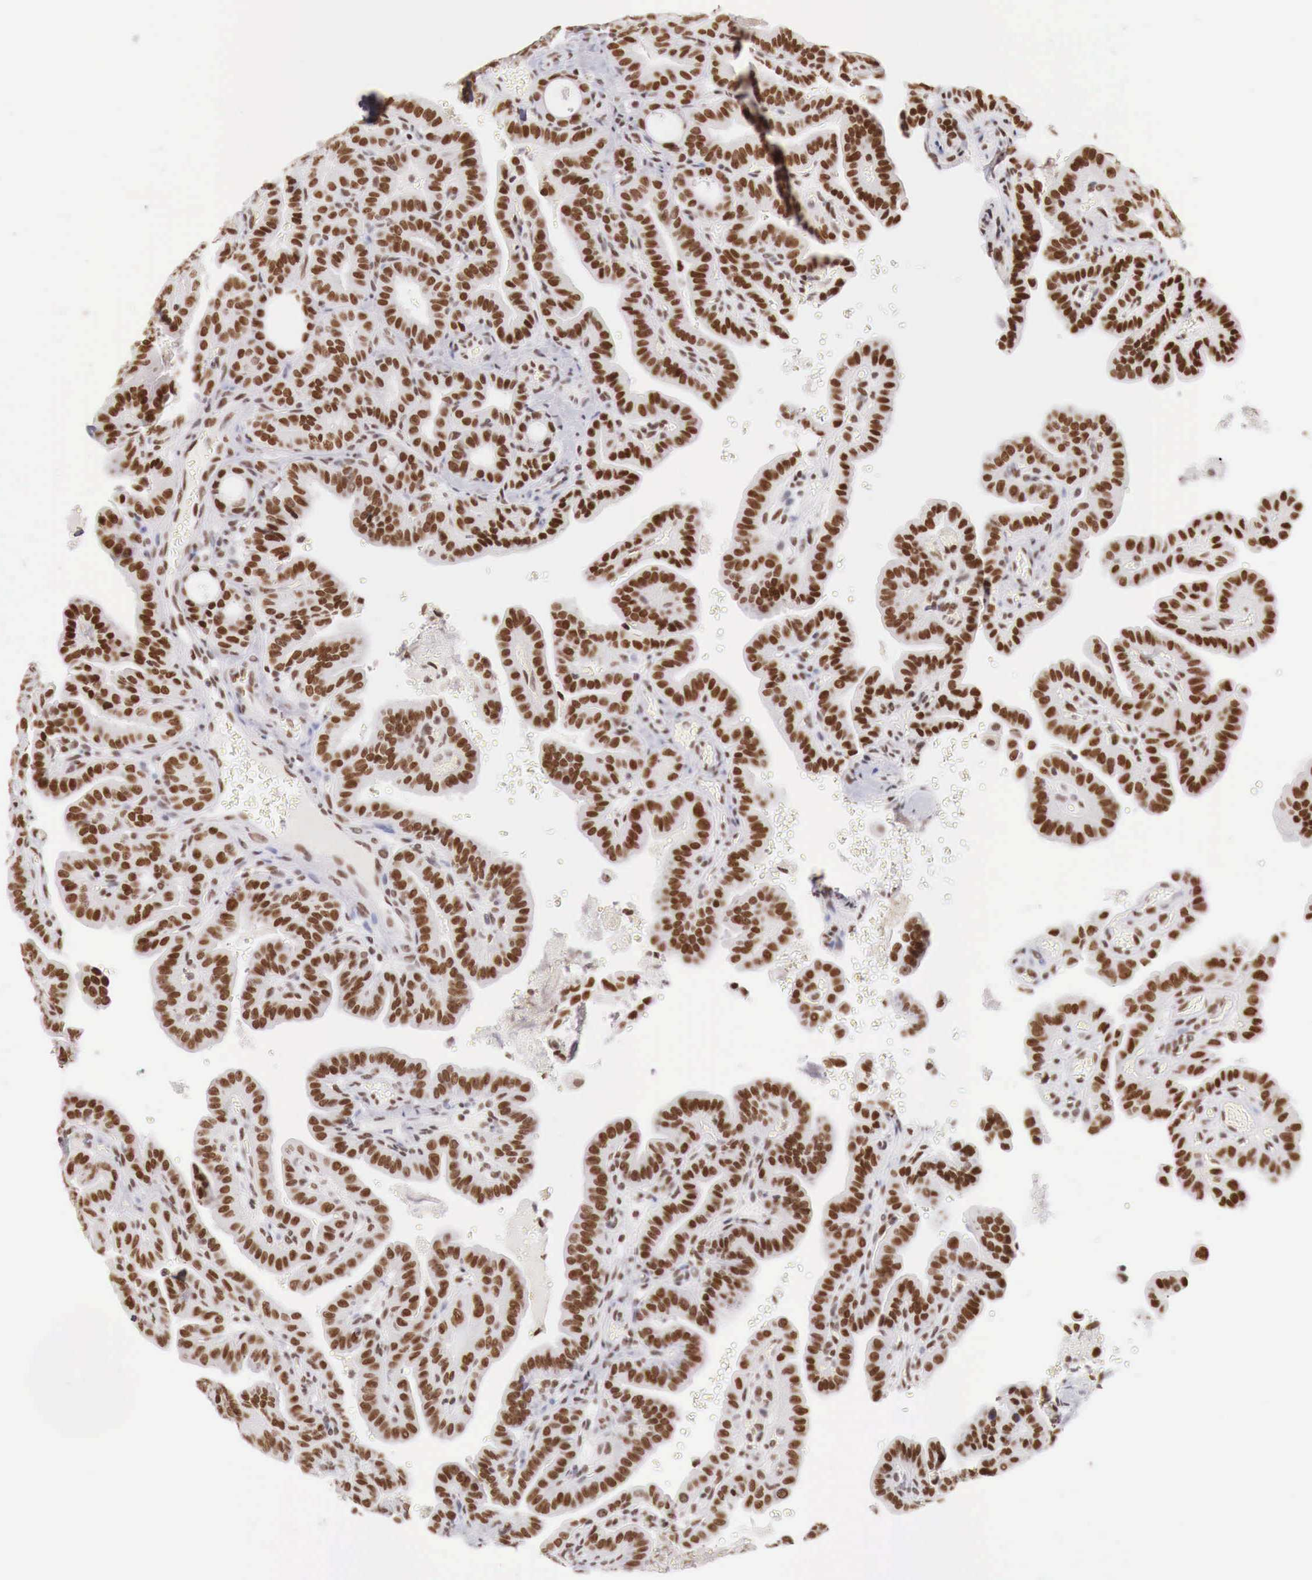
{"staining": {"intensity": "strong", "quantity": ">75%", "location": "nuclear"}, "tissue": "thyroid cancer", "cell_type": "Tumor cells", "image_type": "cancer", "snomed": [{"axis": "morphology", "description": "Papillary adenocarcinoma, NOS"}, {"axis": "topography", "description": "Thyroid gland"}], "caption": "Tumor cells reveal high levels of strong nuclear staining in approximately >75% of cells in human thyroid cancer. (DAB IHC, brown staining for protein, blue staining for nuclei).", "gene": "PHF14", "patient": {"sex": "male", "age": 87}}